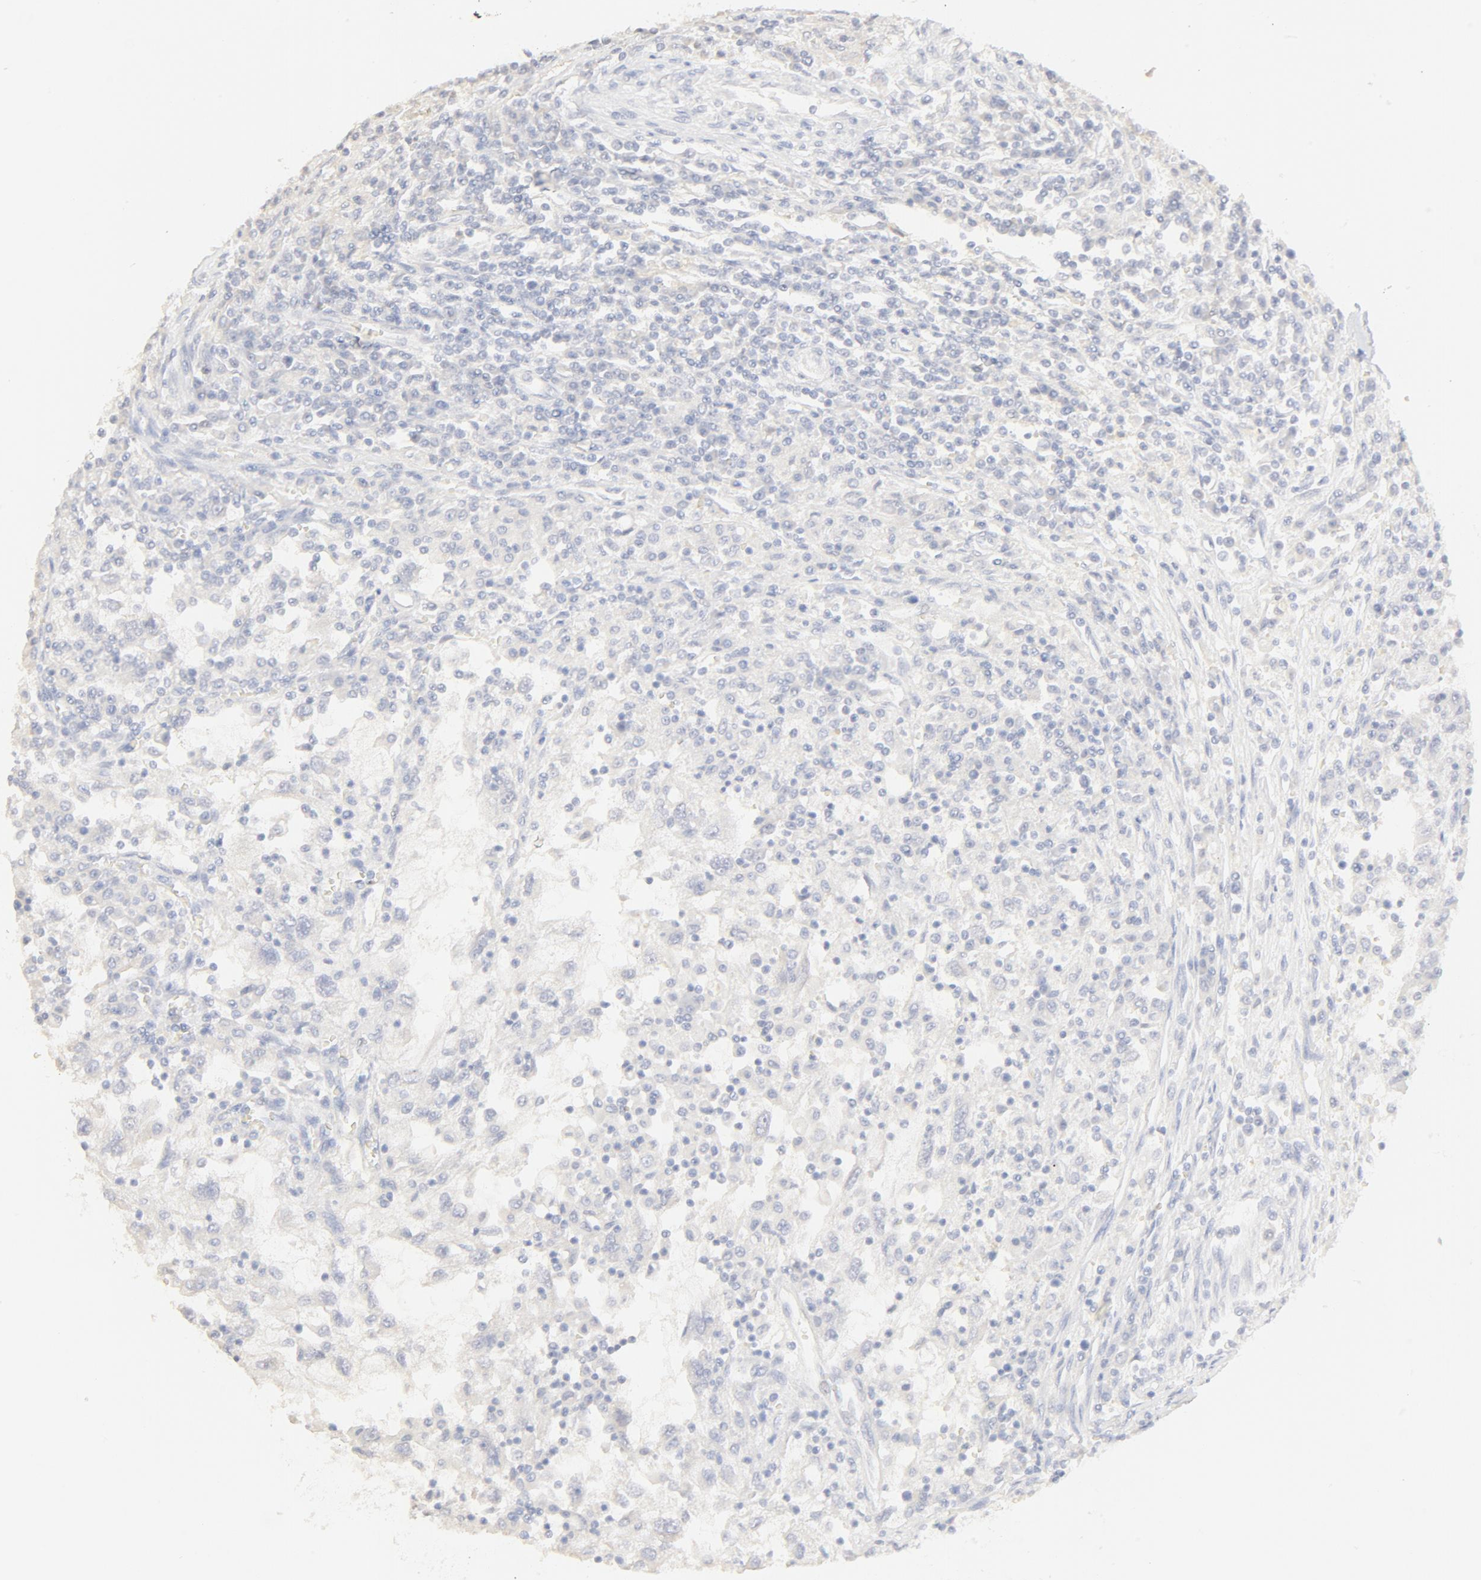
{"staining": {"intensity": "negative", "quantity": "none", "location": "none"}, "tissue": "renal cancer", "cell_type": "Tumor cells", "image_type": "cancer", "snomed": [{"axis": "morphology", "description": "Normal tissue, NOS"}, {"axis": "morphology", "description": "Adenocarcinoma, NOS"}, {"axis": "topography", "description": "Kidney"}], "caption": "Adenocarcinoma (renal) stained for a protein using IHC exhibits no positivity tumor cells.", "gene": "FCGBP", "patient": {"sex": "male", "age": 71}}